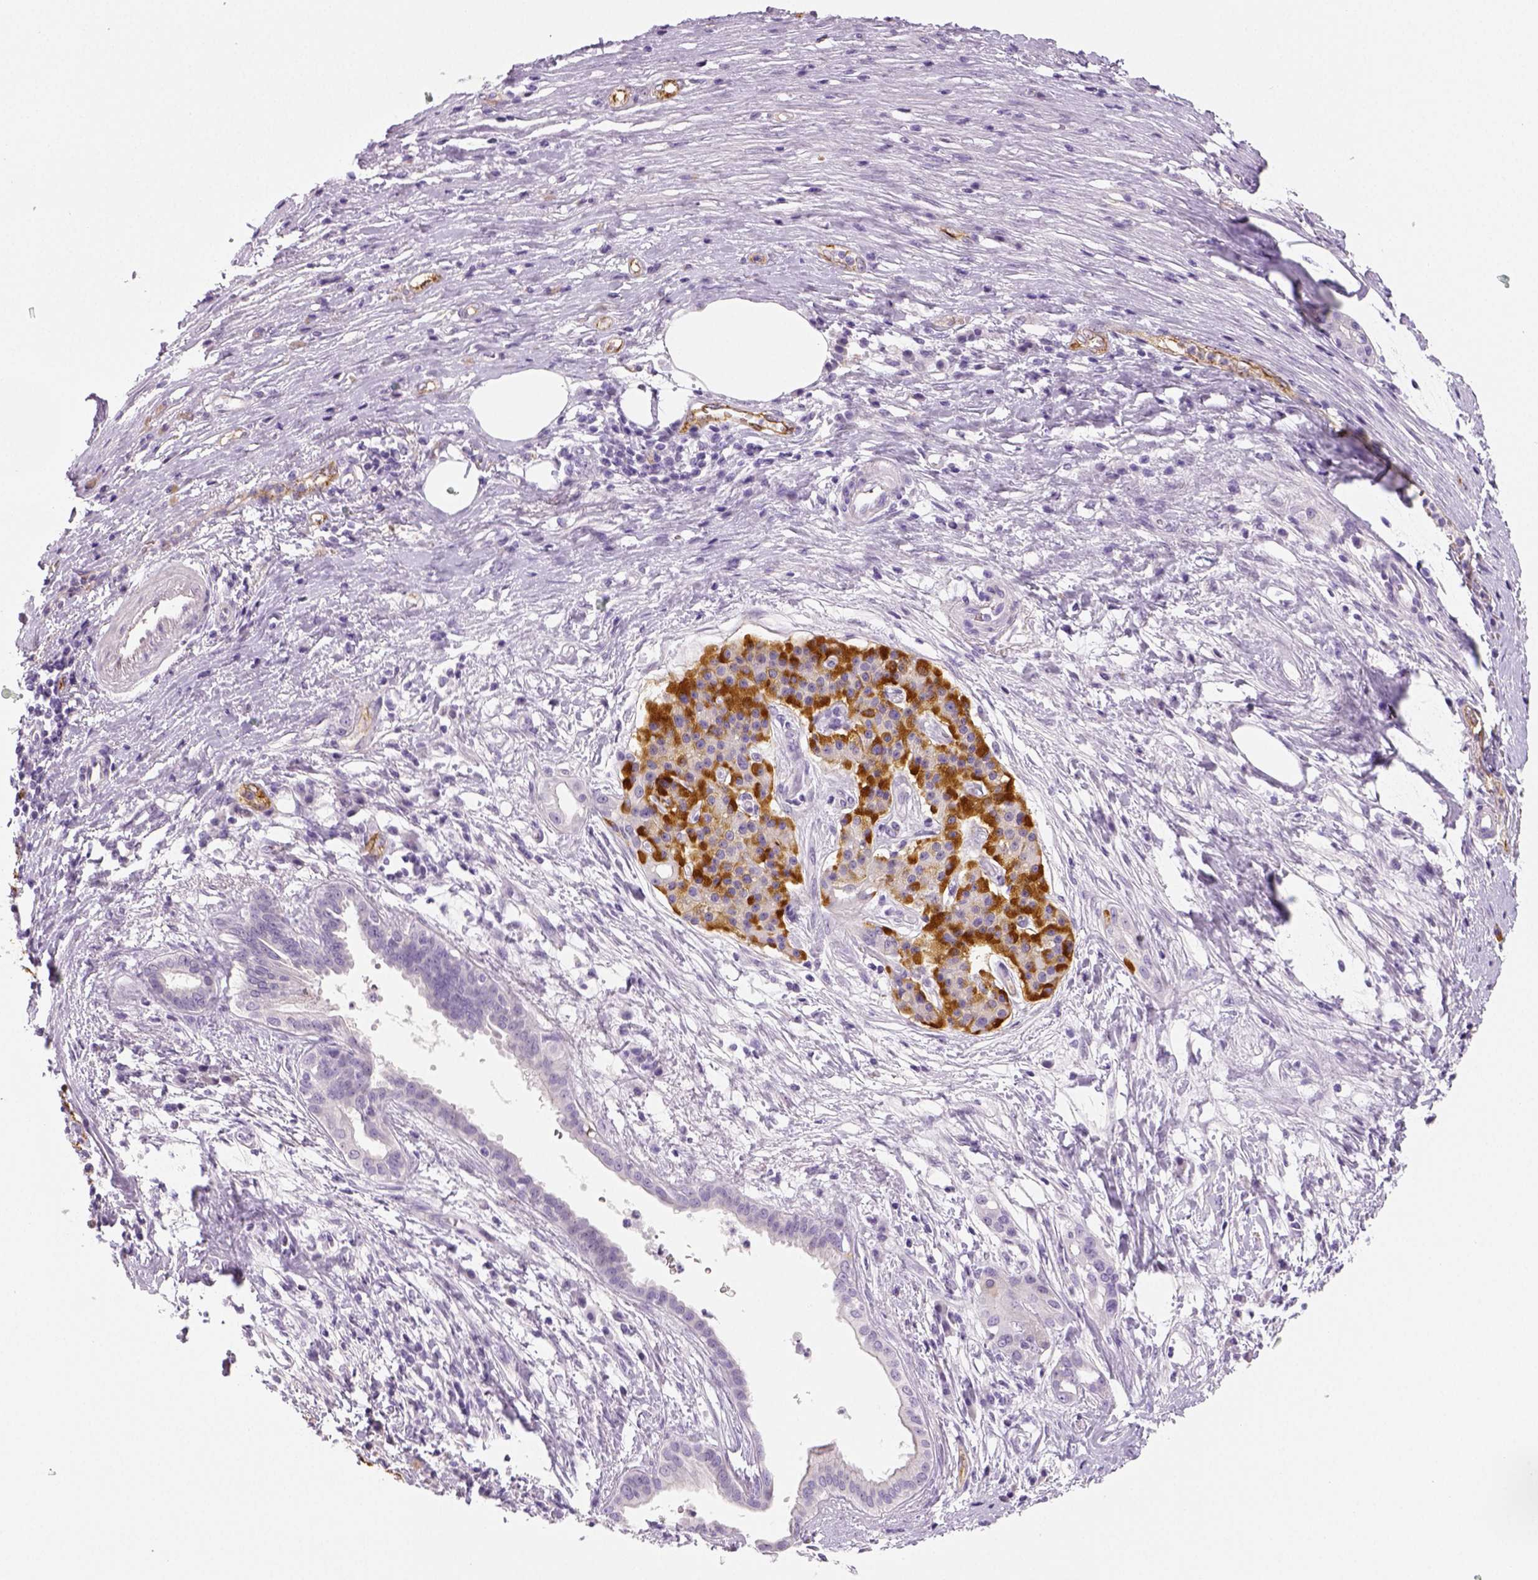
{"staining": {"intensity": "negative", "quantity": "none", "location": "none"}, "tissue": "pancreatic cancer", "cell_type": "Tumor cells", "image_type": "cancer", "snomed": [{"axis": "morphology", "description": "Adenocarcinoma, NOS"}, {"axis": "topography", "description": "Pancreas"}], "caption": "Image shows no significant protein expression in tumor cells of pancreatic adenocarcinoma.", "gene": "TSPAN7", "patient": {"sex": "male", "age": 63}}